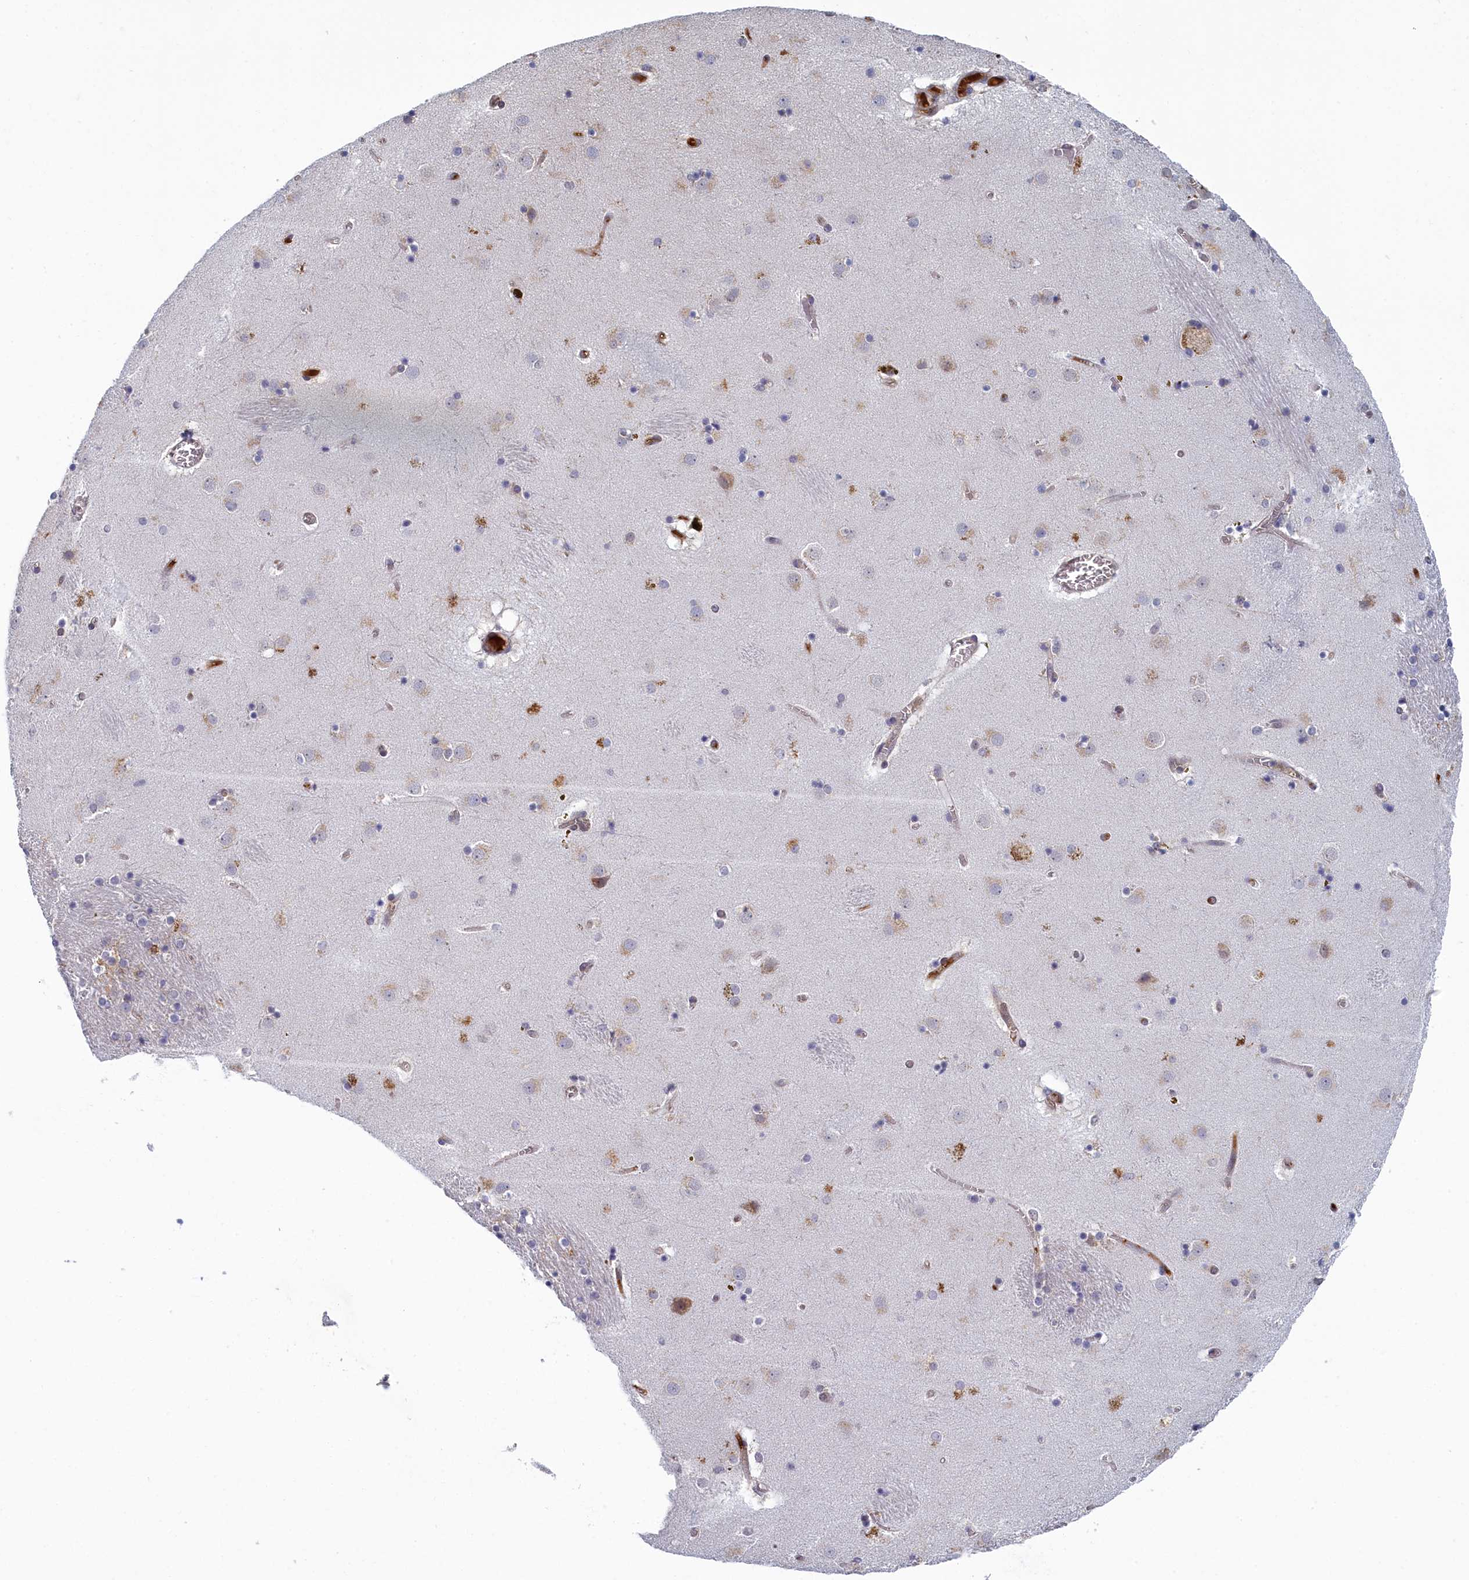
{"staining": {"intensity": "weak", "quantity": "<25%", "location": "cytoplasmic/membranous"}, "tissue": "caudate", "cell_type": "Glial cells", "image_type": "normal", "snomed": [{"axis": "morphology", "description": "Normal tissue, NOS"}, {"axis": "topography", "description": "Lateral ventricle wall"}], "caption": "High magnification brightfield microscopy of normal caudate stained with DAB (3,3'-diaminobenzidine) (brown) and counterstained with hematoxylin (blue): glial cells show no significant expression. (DAB (3,3'-diaminobenzidine) IHC with hematoxylin counter stain).", "gene": "DNAJC17", "patient": {"sex": "male", "age": 70}}